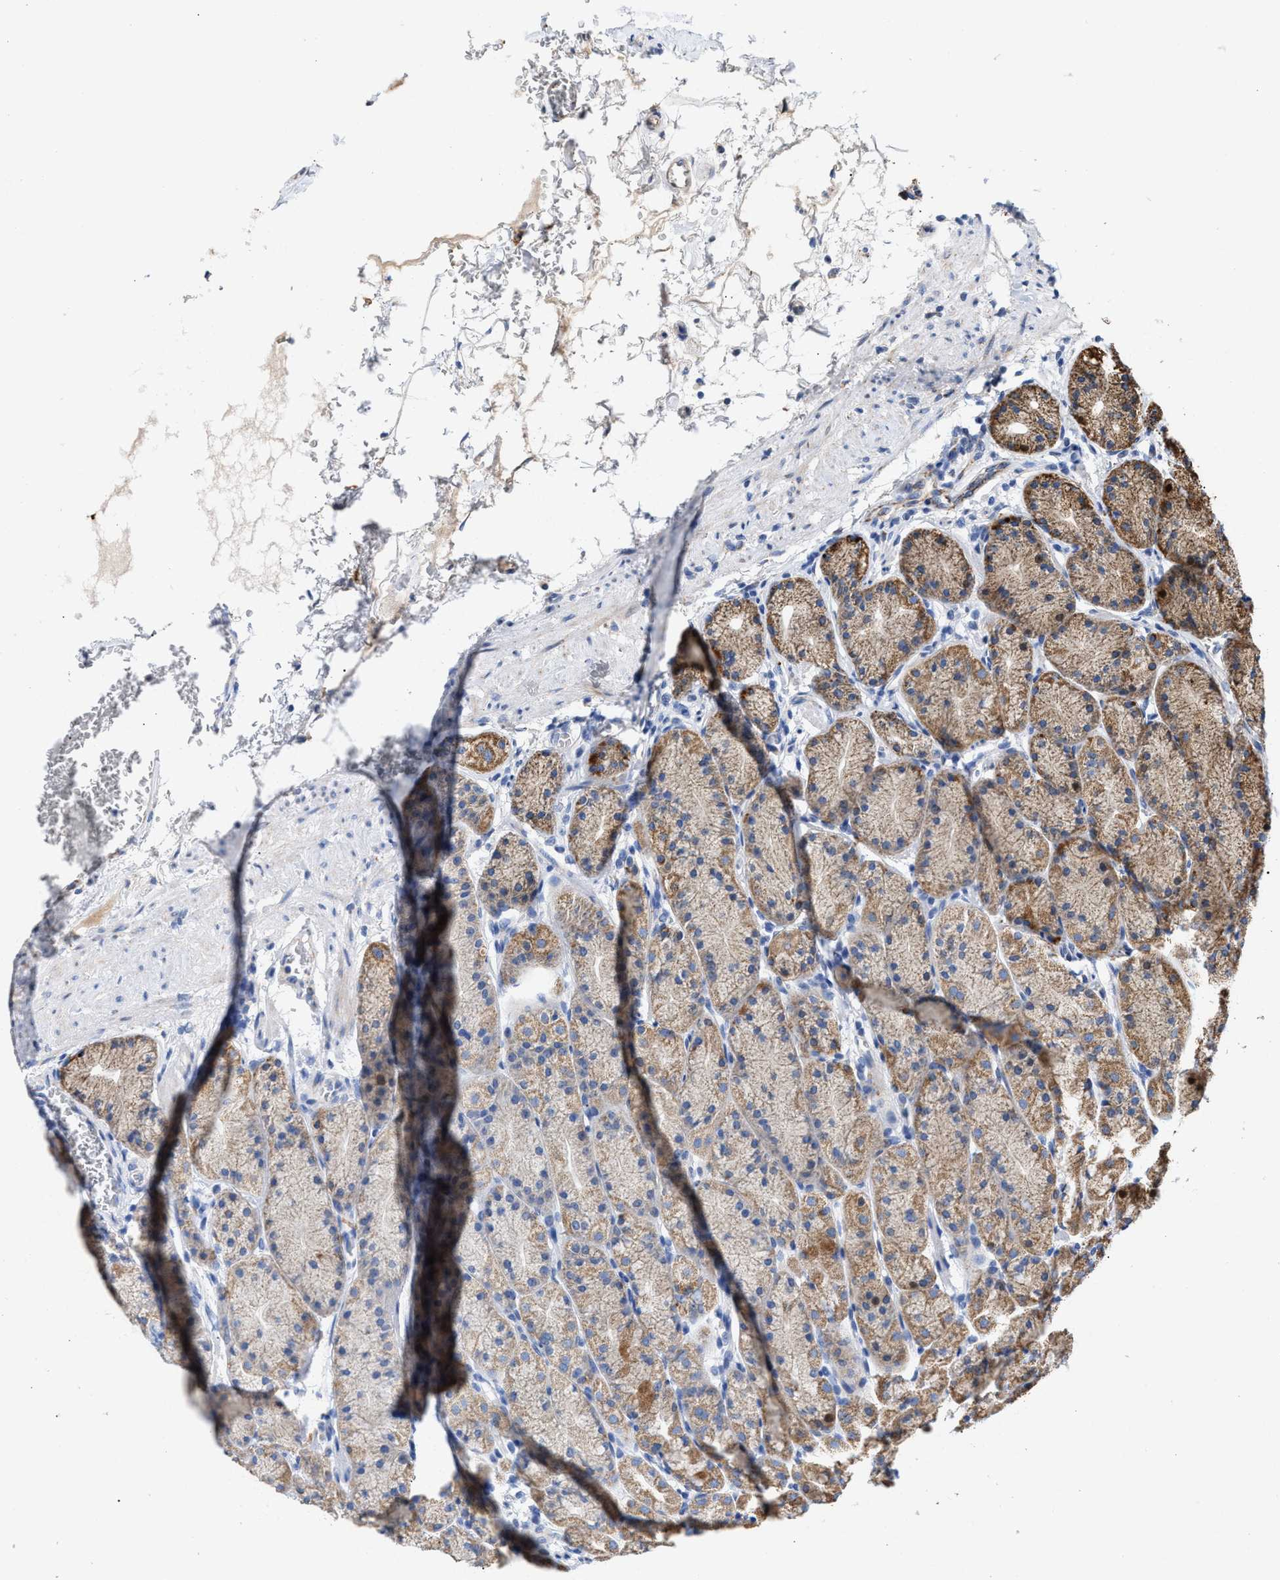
{"staining": {"intensity": "moderate", "quantity": ">75%", "location": "cytoplasmic/membranous"}, "tissue": "stomach", "cell_type": "Glandular cells", "image_type": "normal", "snomed": [{"axis": "morphology", "description": "Normal tissue, NOS"}, {"axis": "topography", "description": "Stomach"}], "caption": "Brown immunohistochemical staining in benign human stomach demonstrates moderate cytoplasmic/membranous expression in approximately >75% of glandular cells.", "gene": "JAG1", "patient": {"sex": "male", "age": 42}}